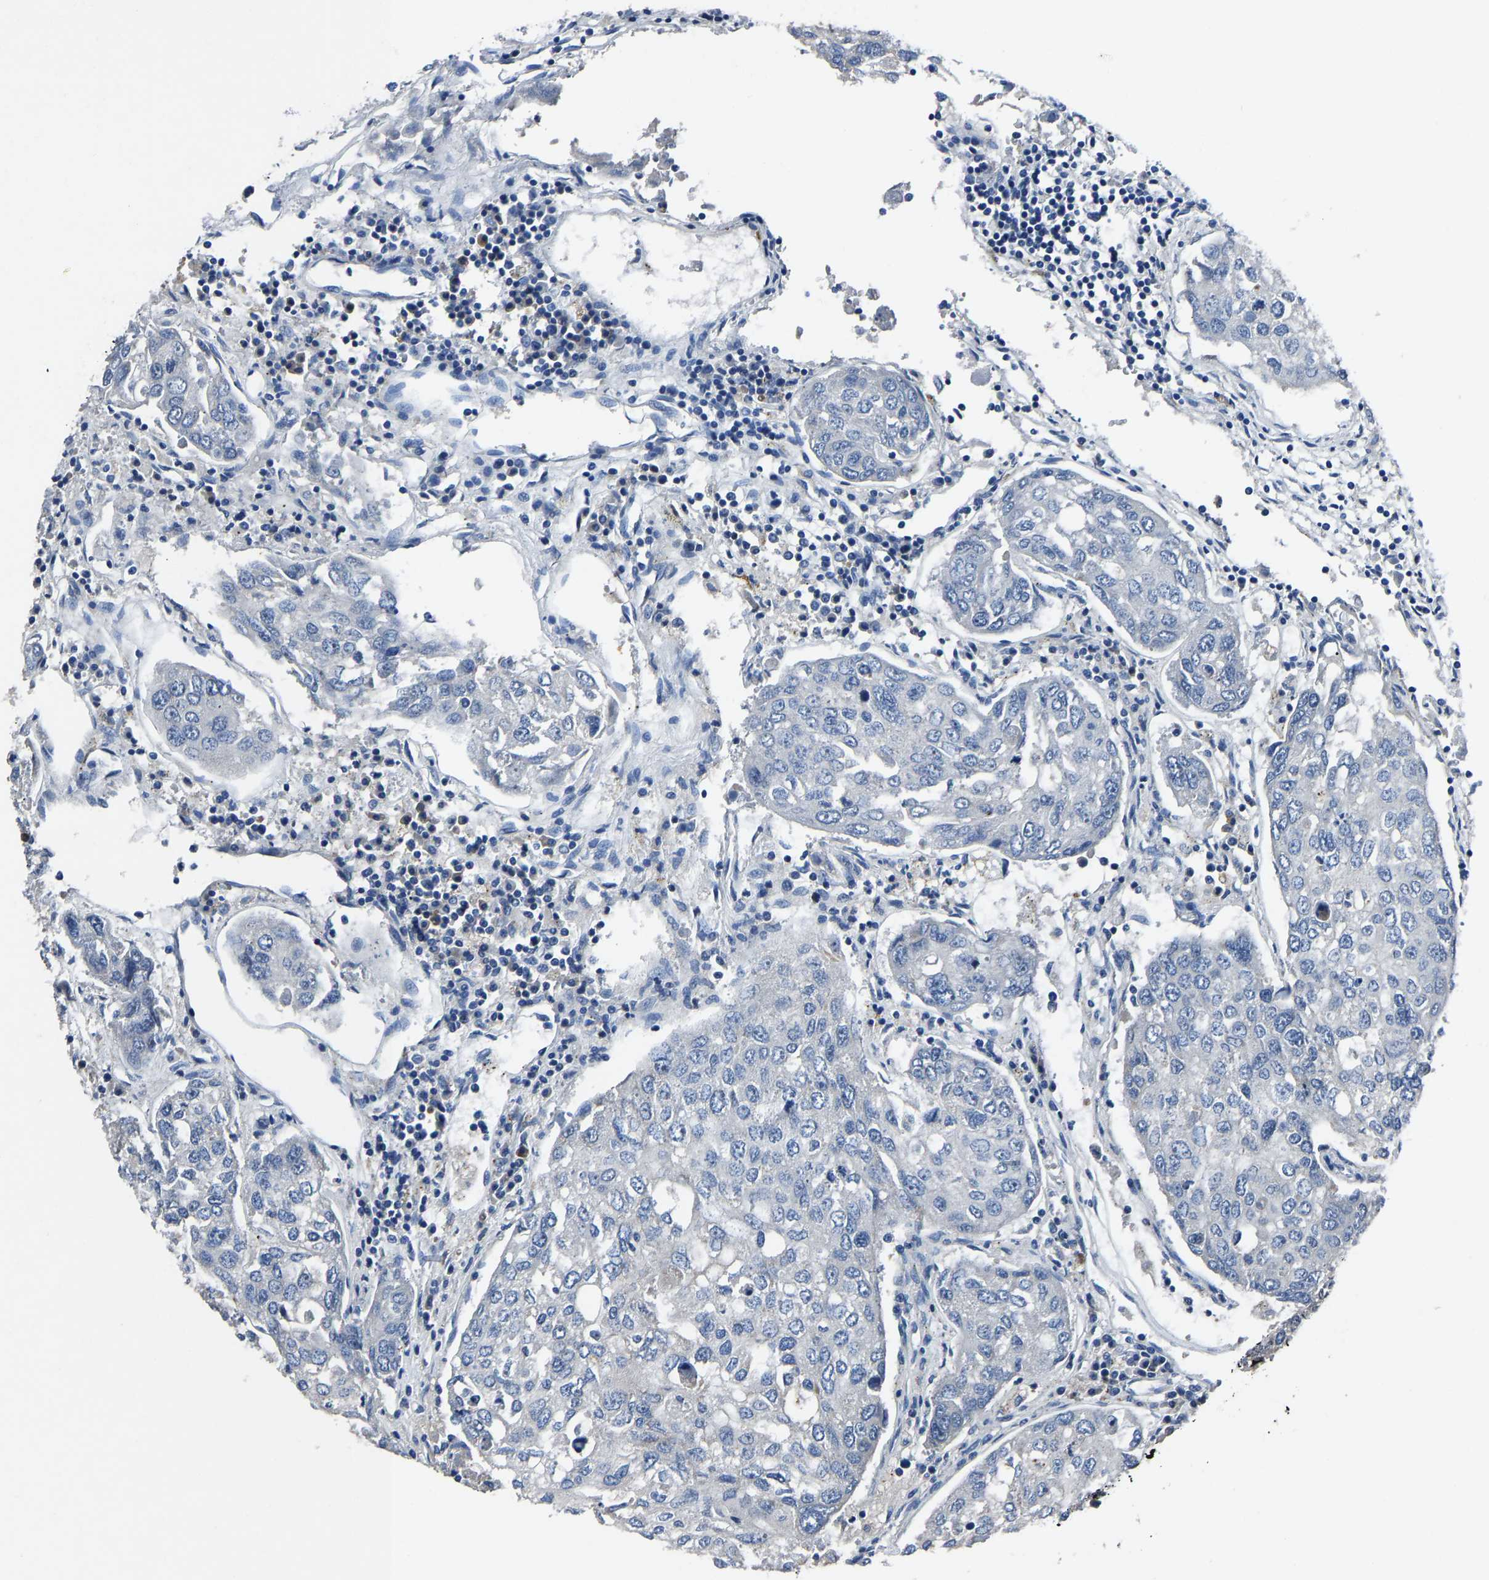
{"staining": {"intensity": "negative", "quantity": "none", "location": "none"}, "tissue": "urothelial cancer", "cell_type": "Tumor cells", "image_type": "cancer", "snomed": [{"axis": "morphology", "description": "Urothelial carcinoma, High grade"}, {"axis": "topography", "description": "Lymph node"}, {"axis": "topography", "description": "Urinary bladder"}], "caption": "This is a image of immunohistochemistry staining of urothelial cancer, which shows no expression in tumor cells.", "gene": "EGR1", "patient": {"sex": "male", "age": 51}}